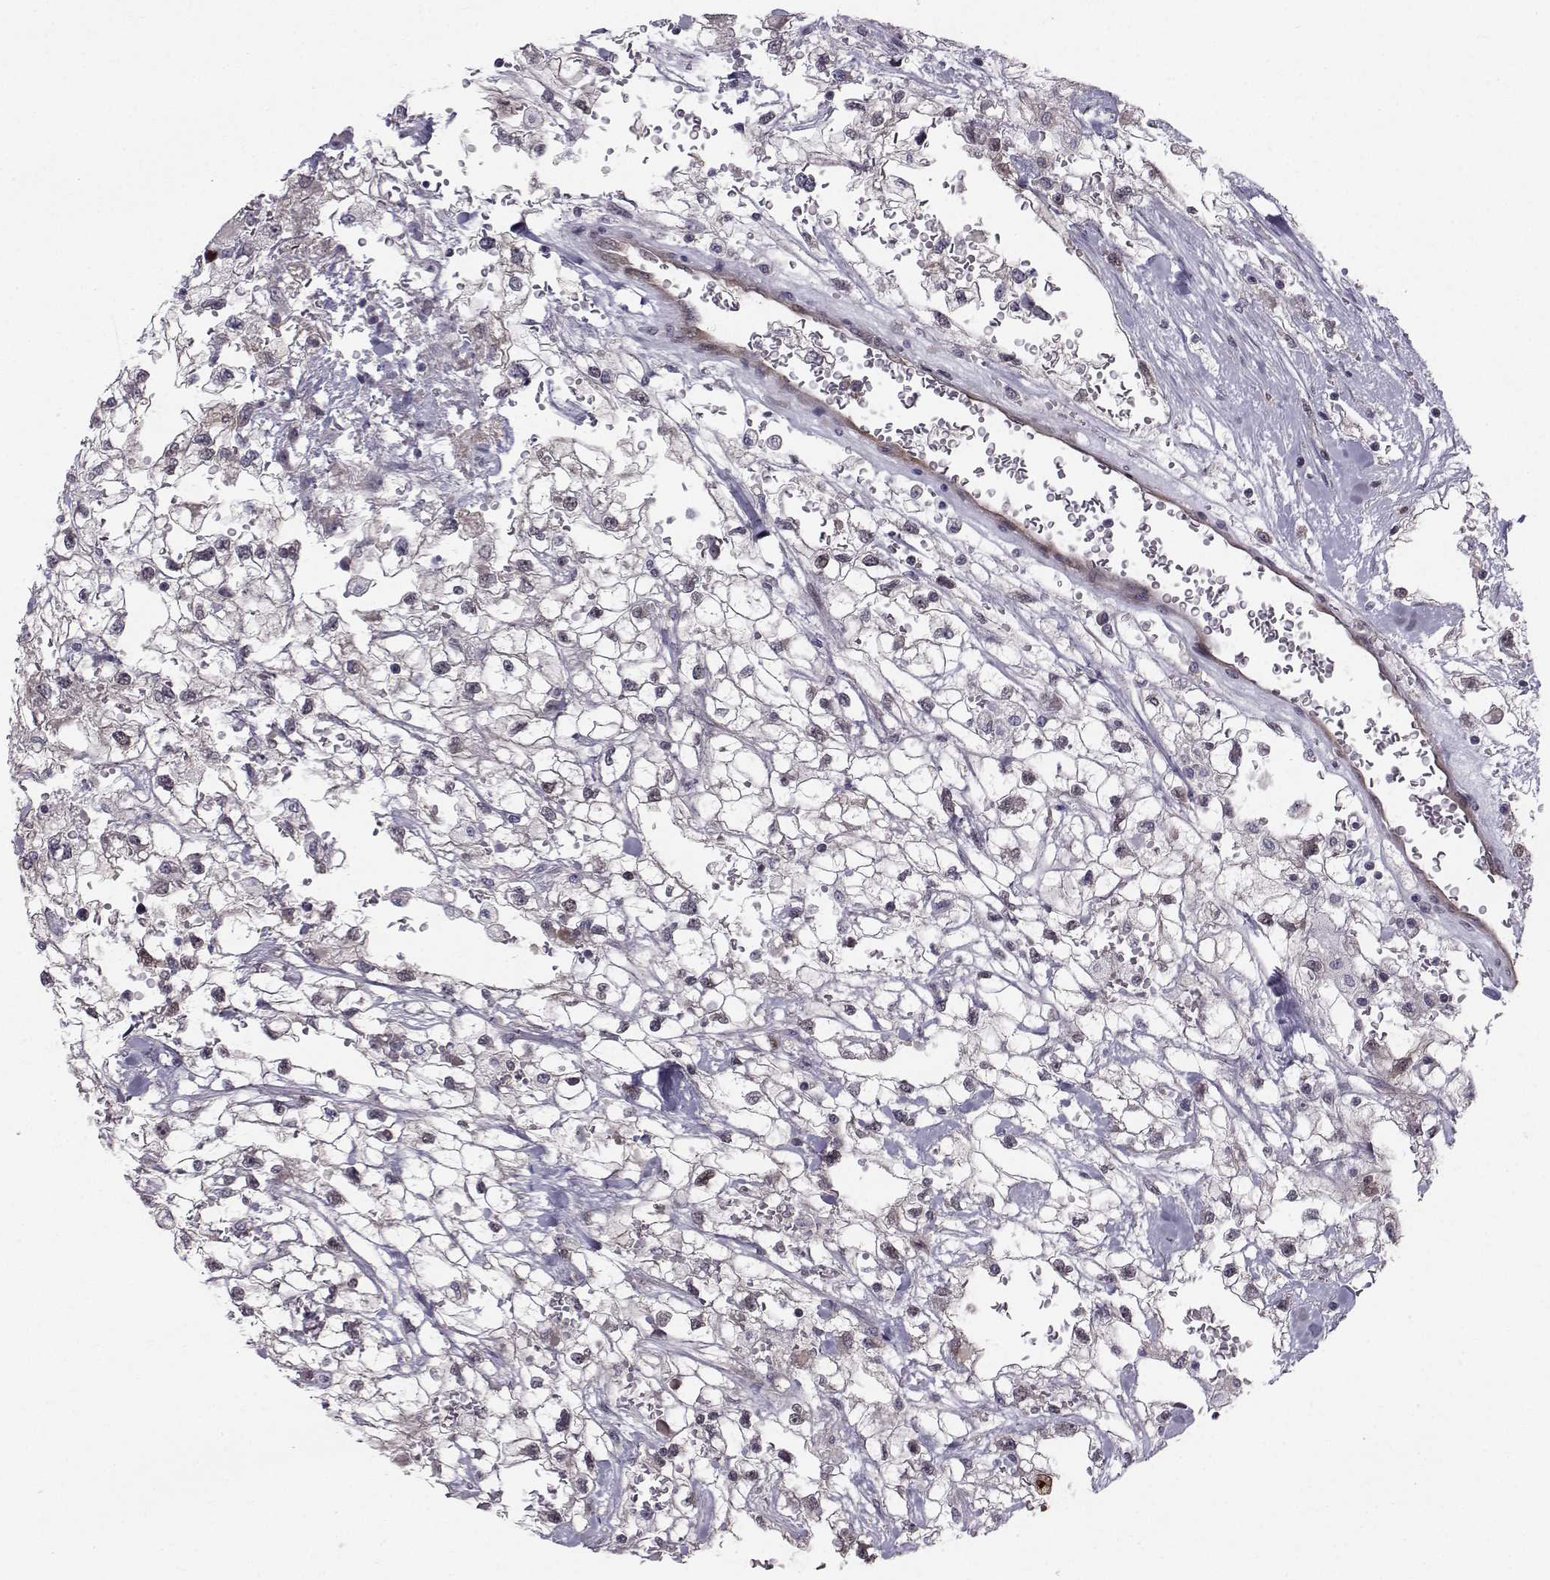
{"staining": {"intensity": "negative", "quantity": "none", "location": "none"}, "tissue": "renal cancer", "cell_type": "Tumor cells", "image_type": "cancer", "snomed": [{"axis": "morphology", "description": "Adenocarcinoma, NOS"}, {"axis": "topography", "description": "Kidney"}], "caption": "Tumor cells are negative for brown protein staining in adenocarcinoma (renal).", "gene": "HSP90AB1", "patient": {"sex": "male", "age": 59}}